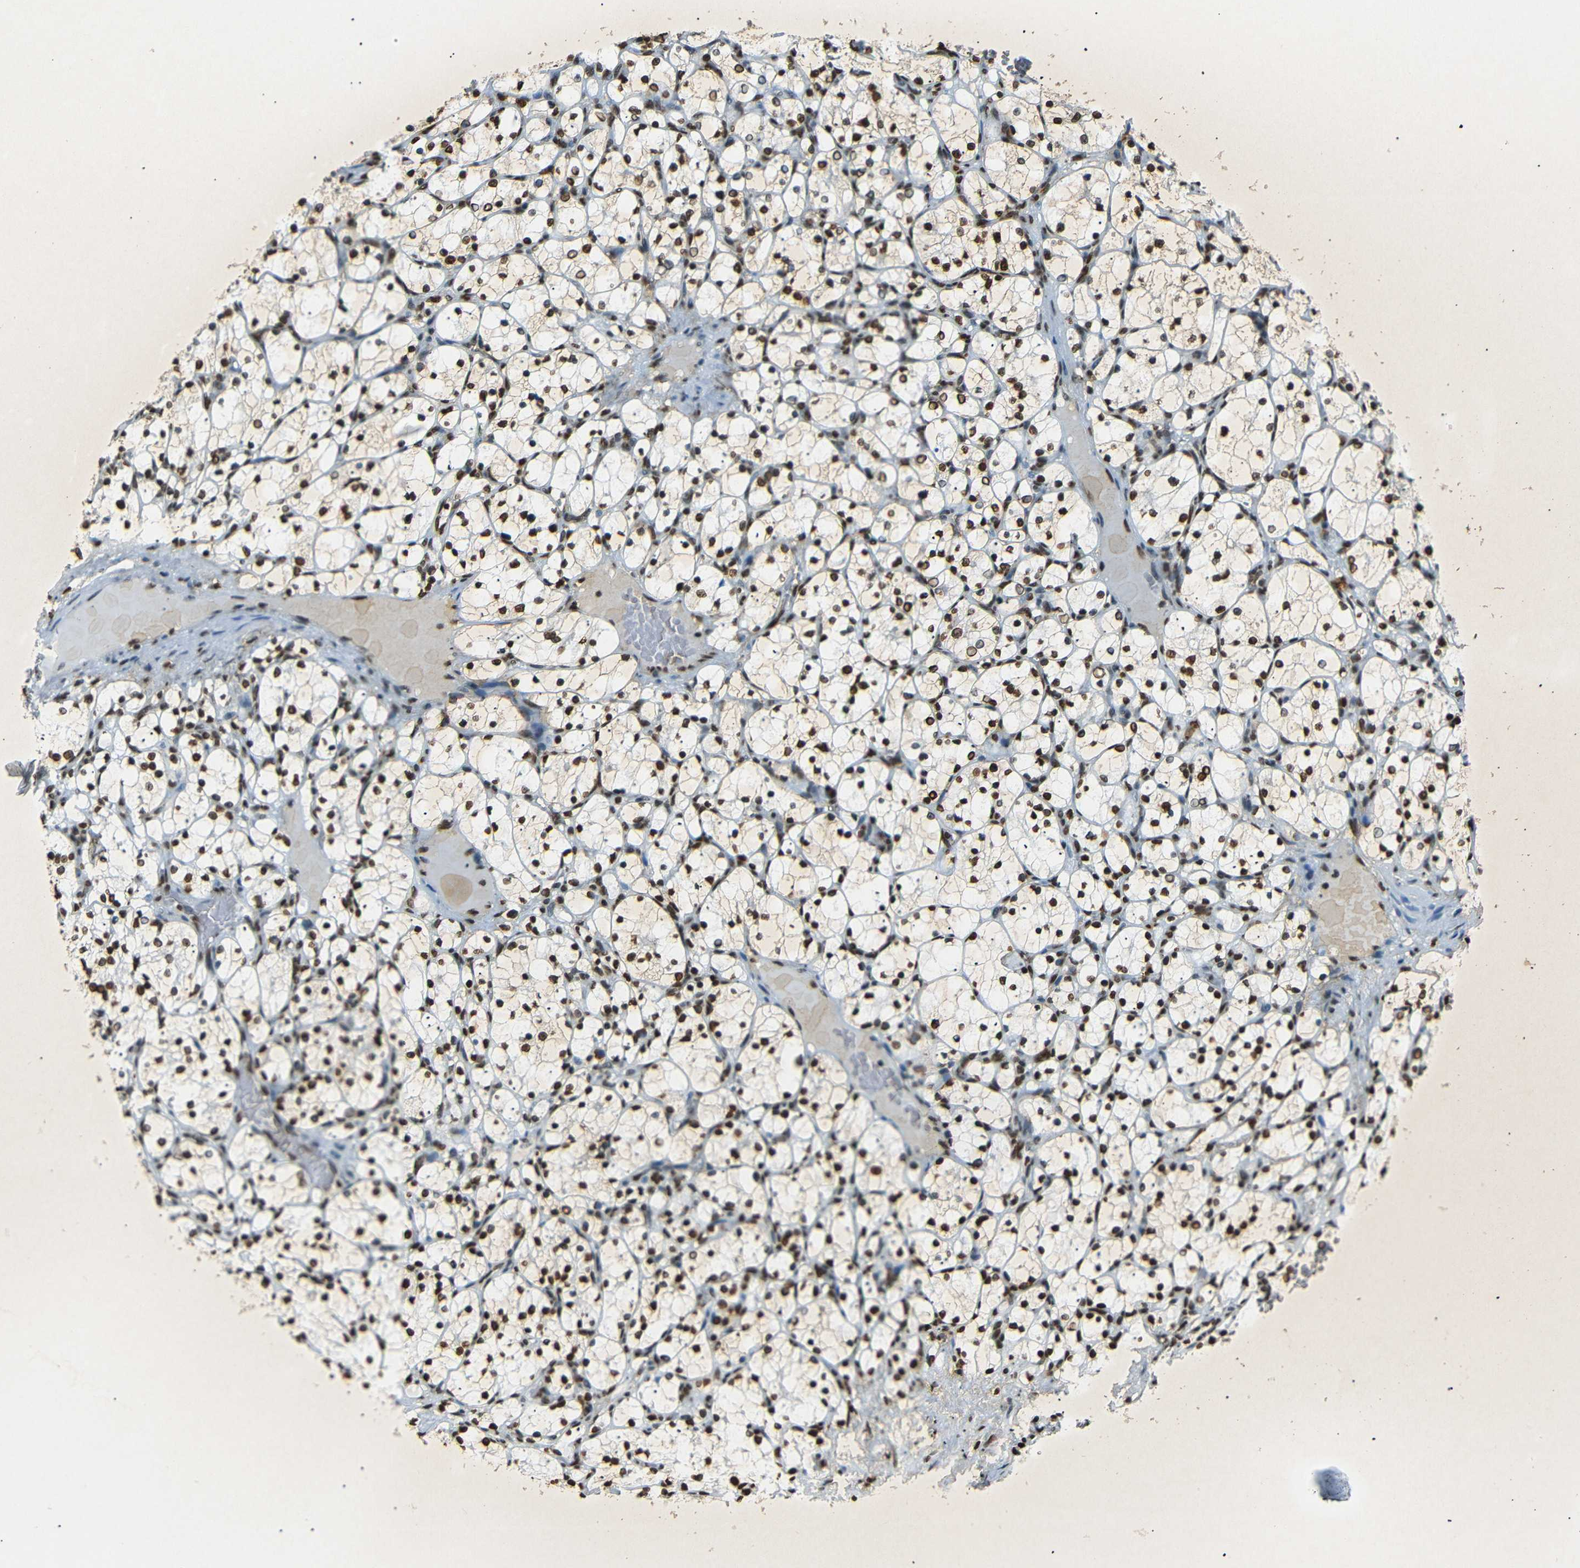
{"staining": {"intensity": "strong", "quantity": ">75%", "location": "nuclear"}, "tissue": "renal cancer", "cell_type": "Tumor cells", "image_type": "cancer", "snomed": [{"axis": "morphology", "description": "Adenocarcinoma, NOS"}, {"axis": "topography", "description": "Kidney"}], "caption": "A high-resolution micrograph shows IHC staining of renal cancer (adenocarcinoma), which shows strong nuclear staining in about >75% of tumor cells.", "gene": "HMGN1", "patient": {"sex": "female", "age": 69}}